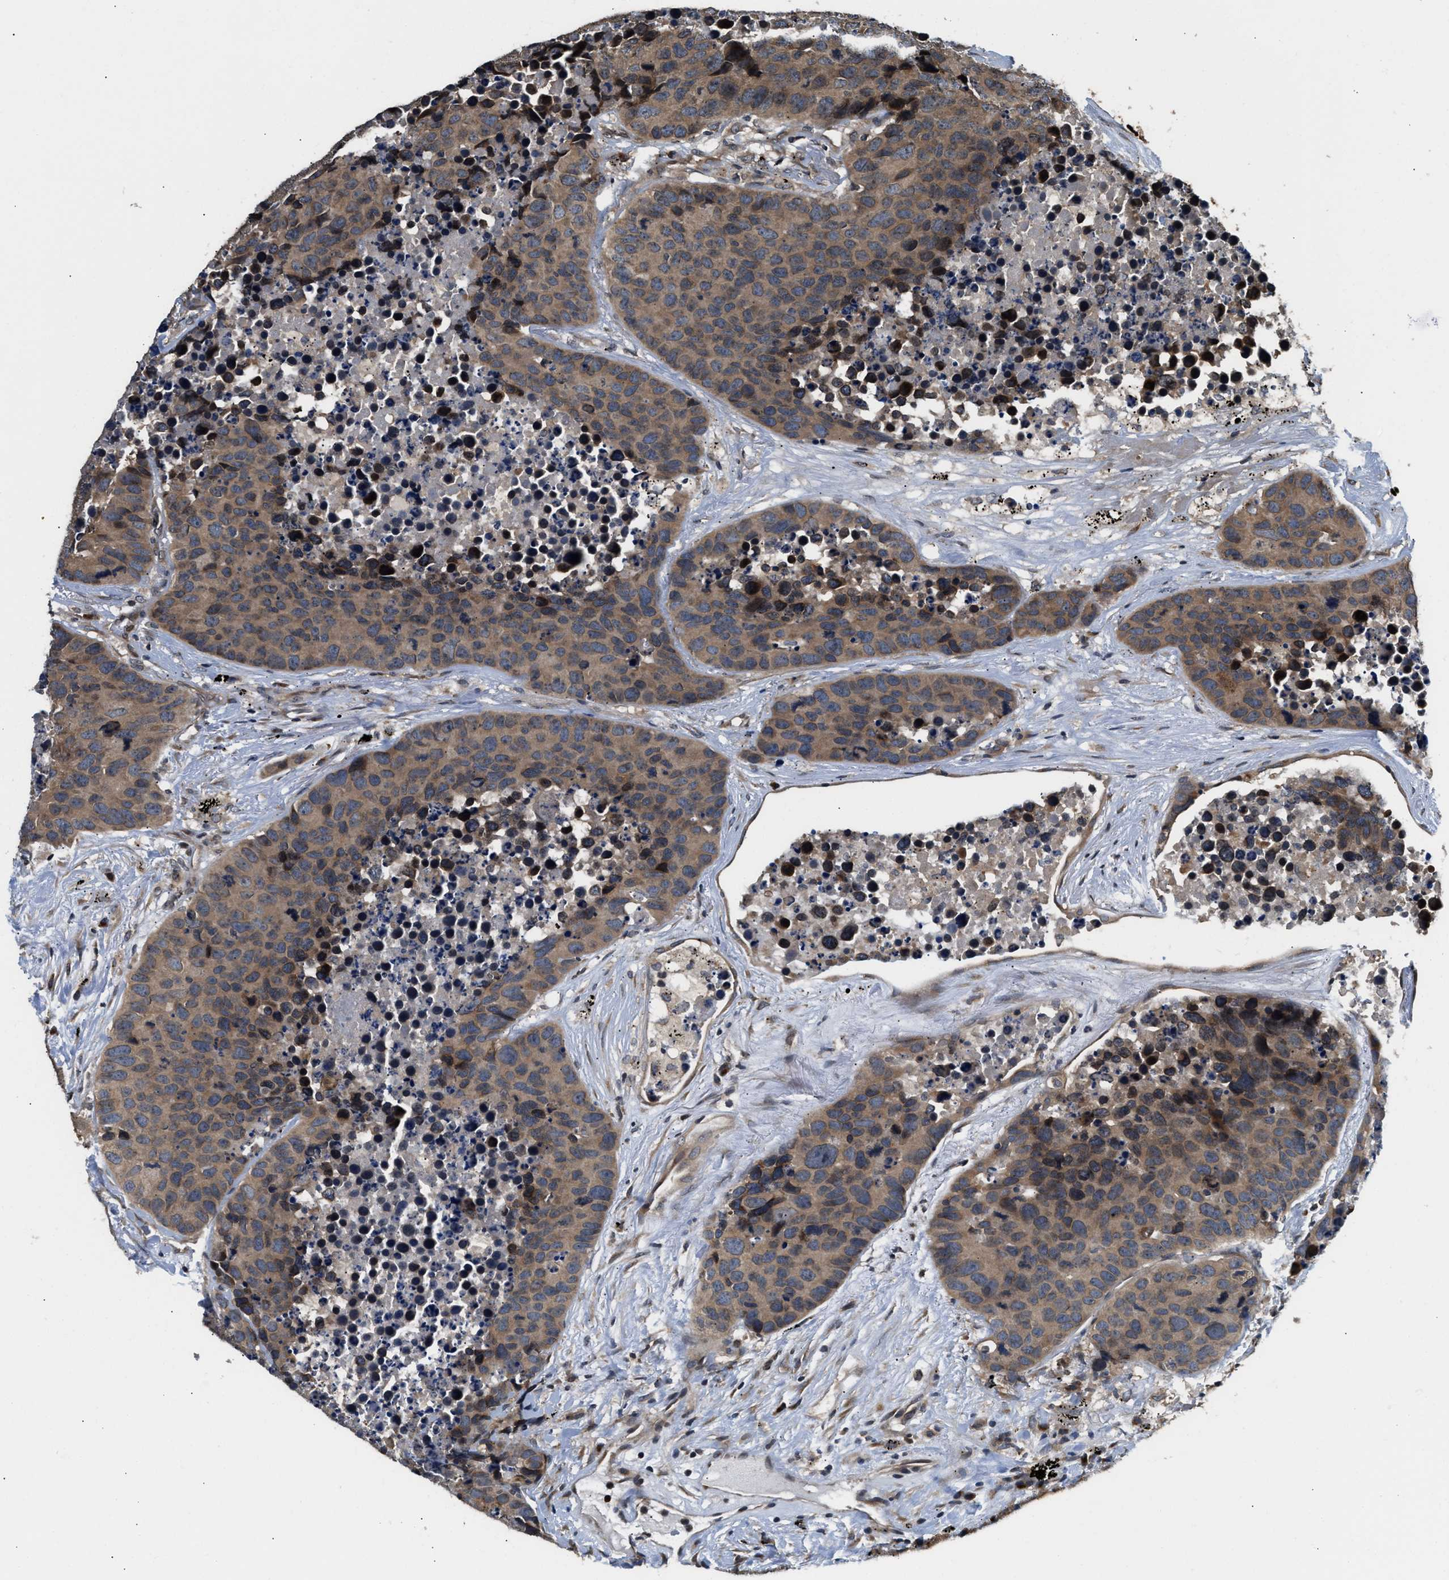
{"staining": {"intensity": "moderate", "quantity": ">75%", "location": "cytoplasmic/membranous"}, "tissue": "carcinoid", "cell_type": "Tumor cells", "image_type": "cancer", "snomed": [{"axis": "morphology", "description": "Carcinoid, malignant, NOS"}, {"axis": "topography", "description": "Lung"}], "caption": "Protein staining shows moderate cytoplasmic/membranous staining in approximately >75% of tumor cells in carcinoid. (DAB IHC, brown staining for protein, blue staining for nuclei).", "gene": "RAB29", "patient": {"sex": "male", "age": 60}}